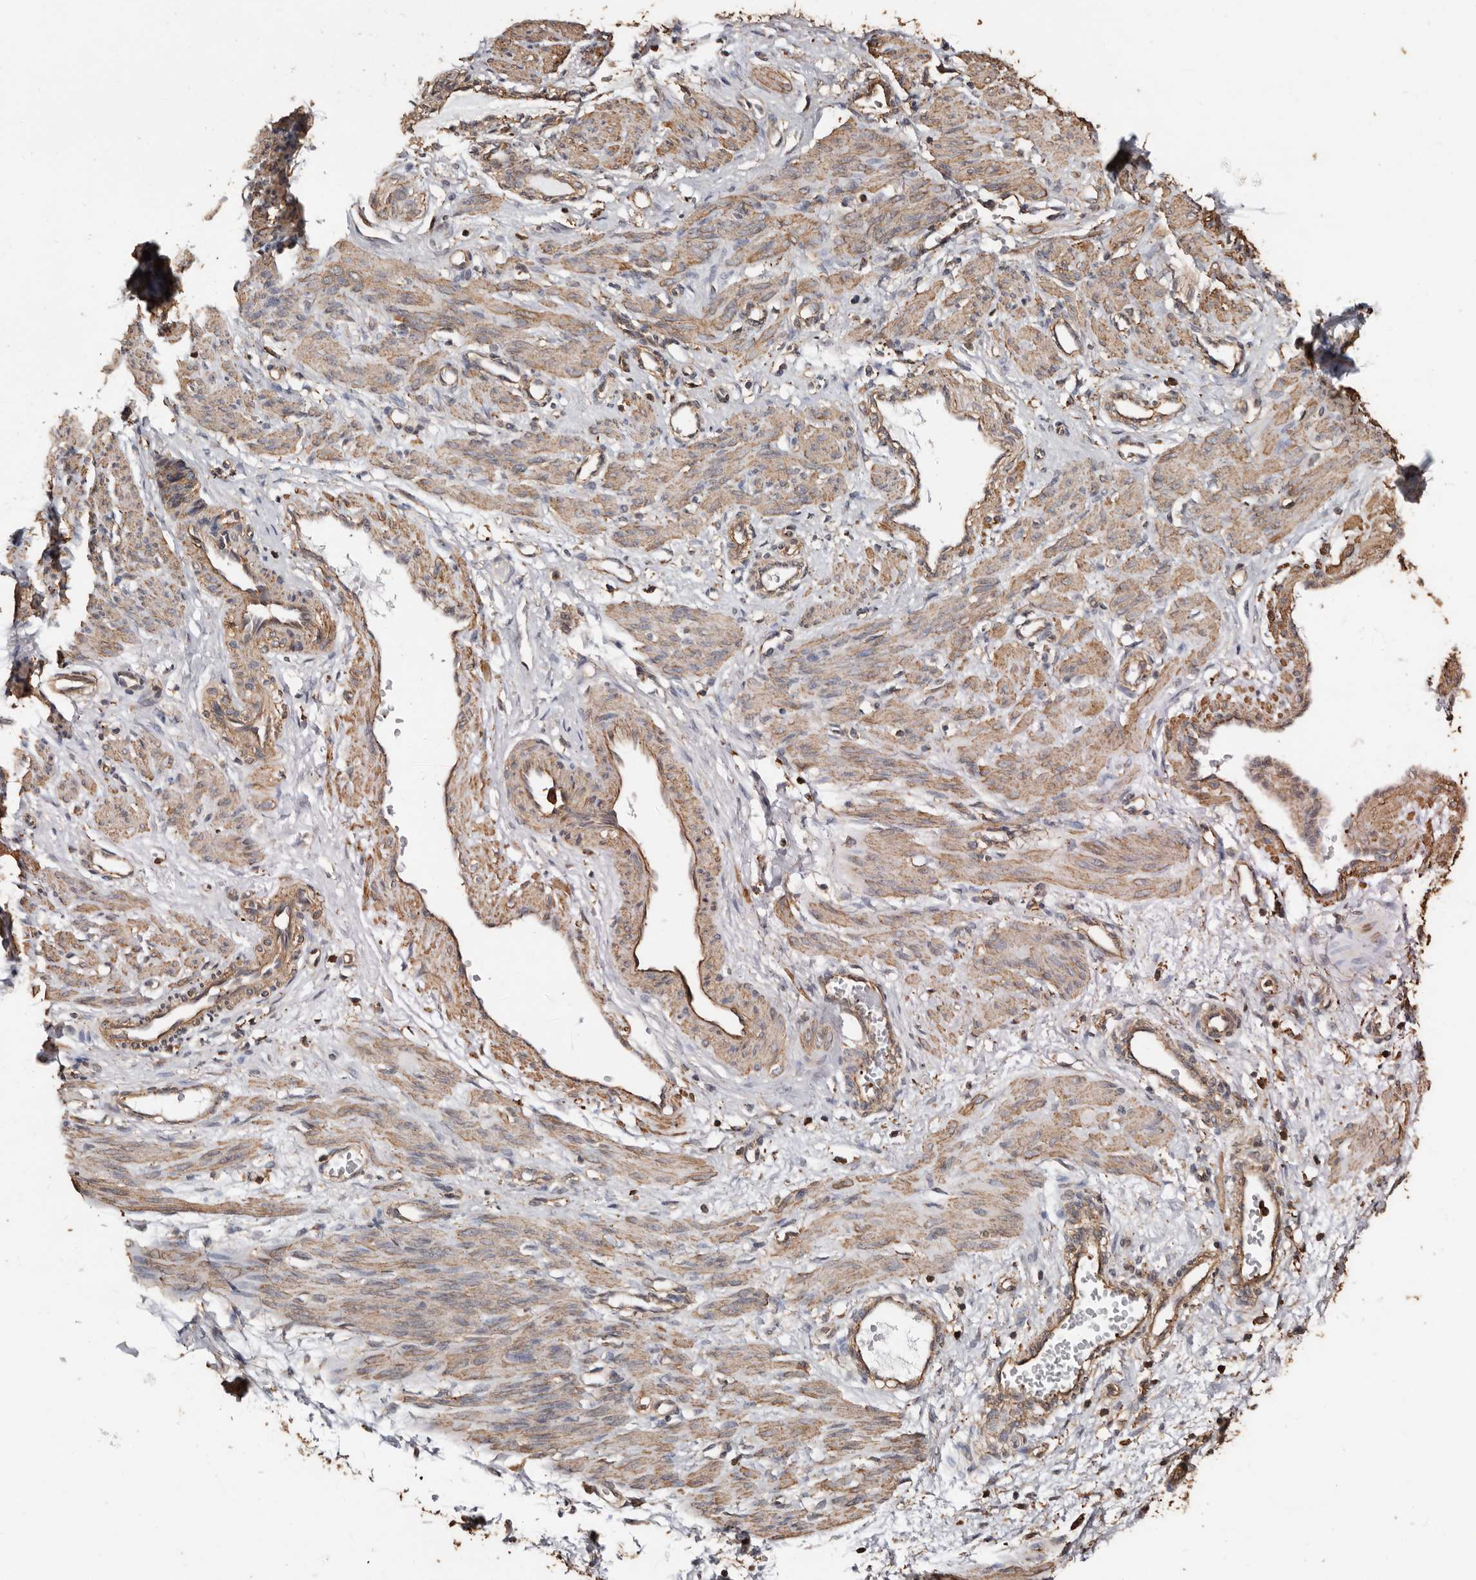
{"staining": {"intensity": "moderate", "quantity": ">75%", "location": "cytoplasmic/membranous"}, "tissue": "smooth muscle", "cell_type": "Smooth muscle cells", "image_type": "normal", "snomed": [{"axis": "morphology", "description": "Normal tissue, NOS"}, {"axis": "topography", "description": "Endometrium"}], "caption": "Smooth muscle cells show medium levels of moderate cytoplasmic/membranous expression in approximately >75% of cells in benign smooth muscle.", "gene": "GSK3A", "patient": {"sex": "female", "age": 33}}